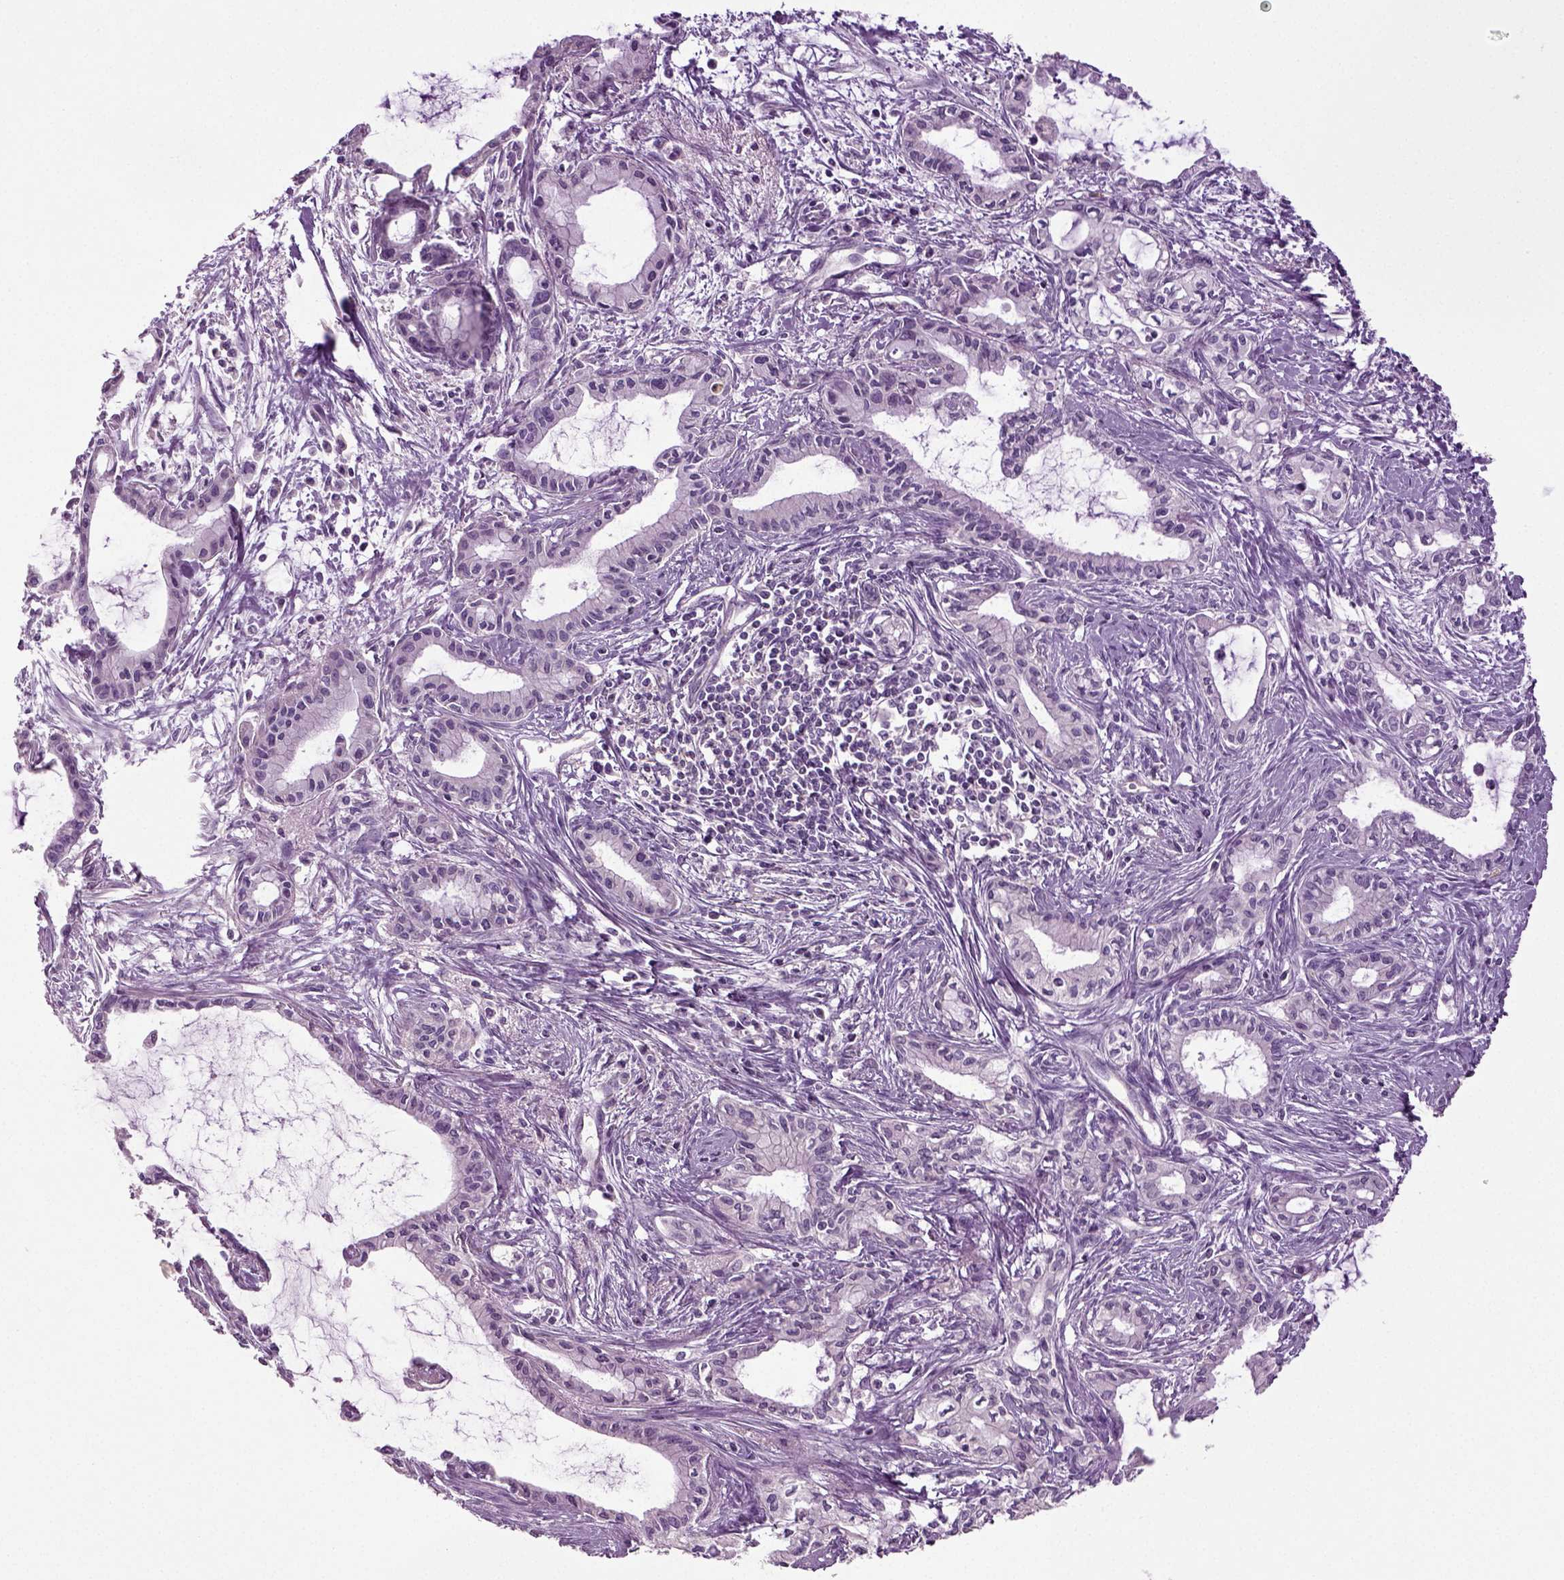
{"staining": {"intensity": "negative", "quantity": "none", "location": "none"}, "tissue": "pancreatic cancer", "cell_type": "Tumor cells", "image_type": "cancer", "snomed": [{"axis": "morphology", "description": "Adenocarcinoma, NOS"}, {"axis": "topography", "description": "Pancreas"}], "caption": "Photomicrograph shows no significant protein expression in tumor cells of adenocarcinoma (pancreatic). The staining was performed using DAB (3,3'-diaminobenzidine) to visualize the protein expression in brown, while the nuclei were stained in blue with hematoxylin (Magnification: 20x).", "gene": "DEFB118", "patient": {"sex": "male", "age": 48}}